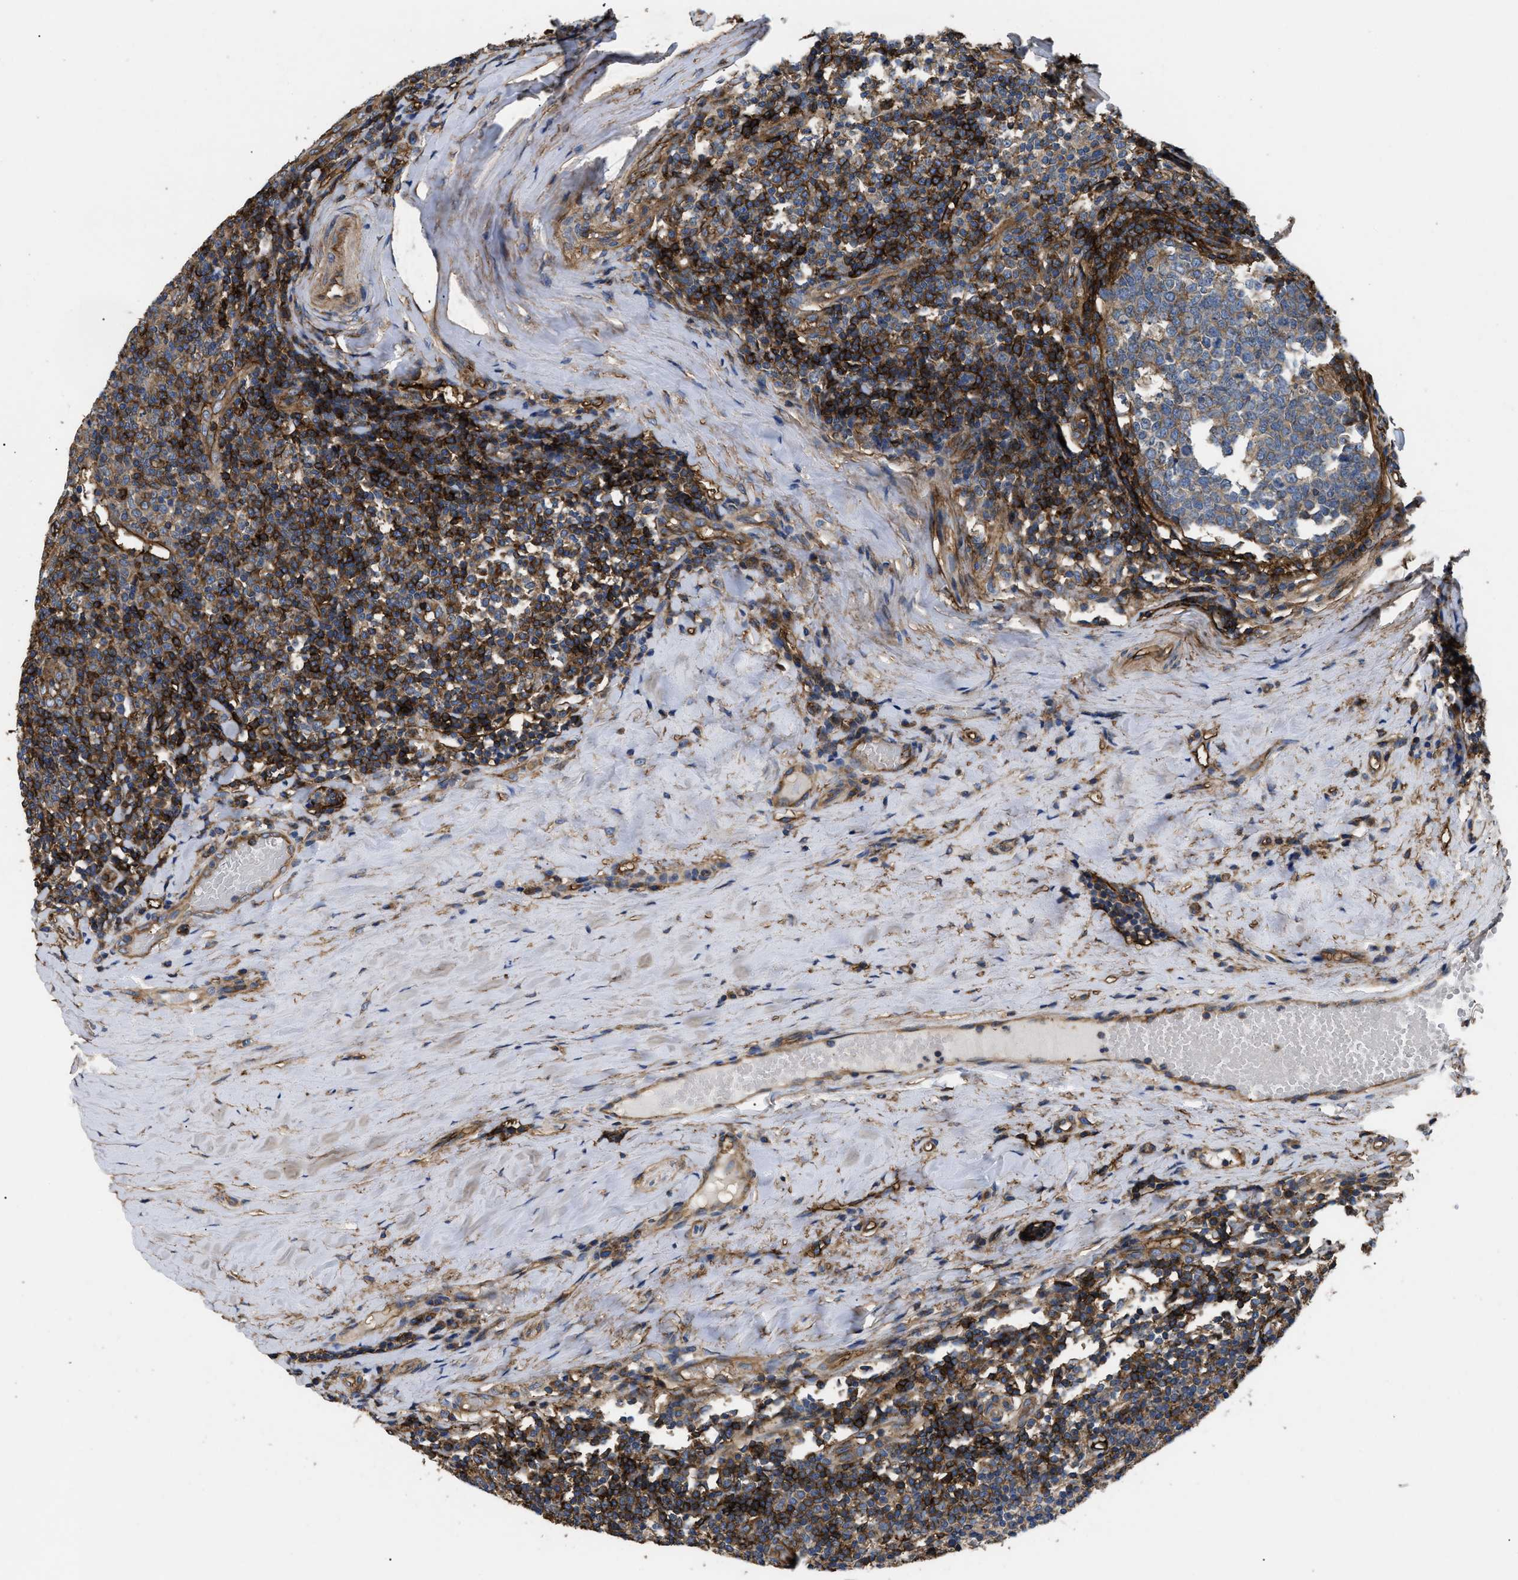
{"staining": {"intensity": "moderate", "quantity": "25%-75%", "location": "cytoplasmic/membranous"}, "tissue": "tonsil", "cell_type": "Germinal center cells", "image_type": "normal", "snomed": [{"axis": "morphology", "description": "Normal tissue, NOS"}, {"axis": "topography", "description": "Tonsil"}], "caption": "Tonsil stained with a brown dye demonstrates moderate cytoplasmic/membranous positive staining in about 25%-75% of germinal center cells.", "gene": "NT5E", "patient": {"sex": "female", "age": 19}}